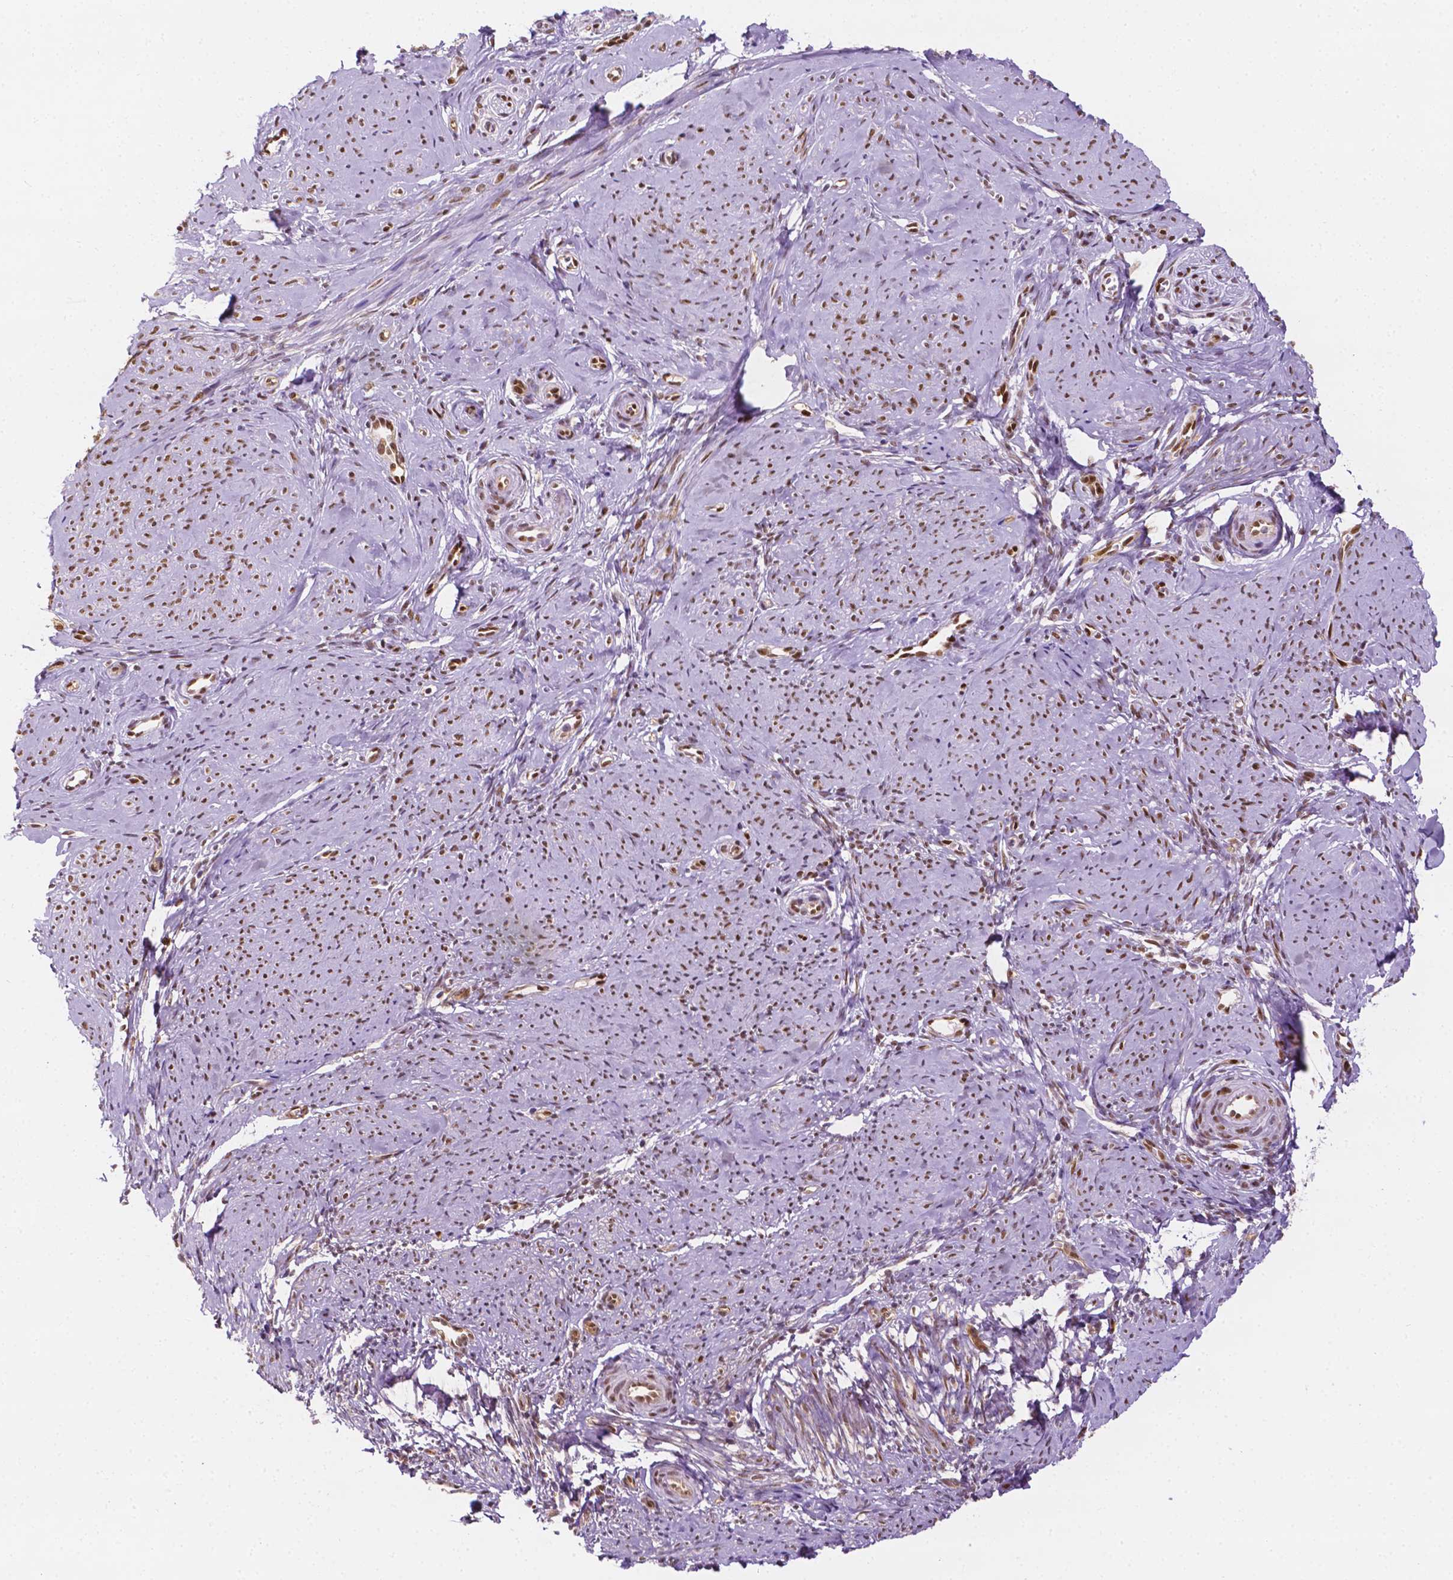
{"staining": {"intensity": "moderate", "quantity": "25%-75%", "location": "cytoplasmic/membranous,nuclear"}, "tissue": "smooth muscle", "cell_type": "Smooth muscle cells", "image_type": "normal", "snomed": [{"axis": "morphology", "description": "Normal tissue, NOS"}, {"axis": "topography", "description": "Smooth muscle"}], "caption": "About 25%-75% of smooth muscle cells in benign smooth muscle display moderate cytoplasmic/membranous,nuclear protein positivity as visualized by brown immunohistochemical staining.", "gene": "ERF", "patient": {"sex": "female", "age": 48}}